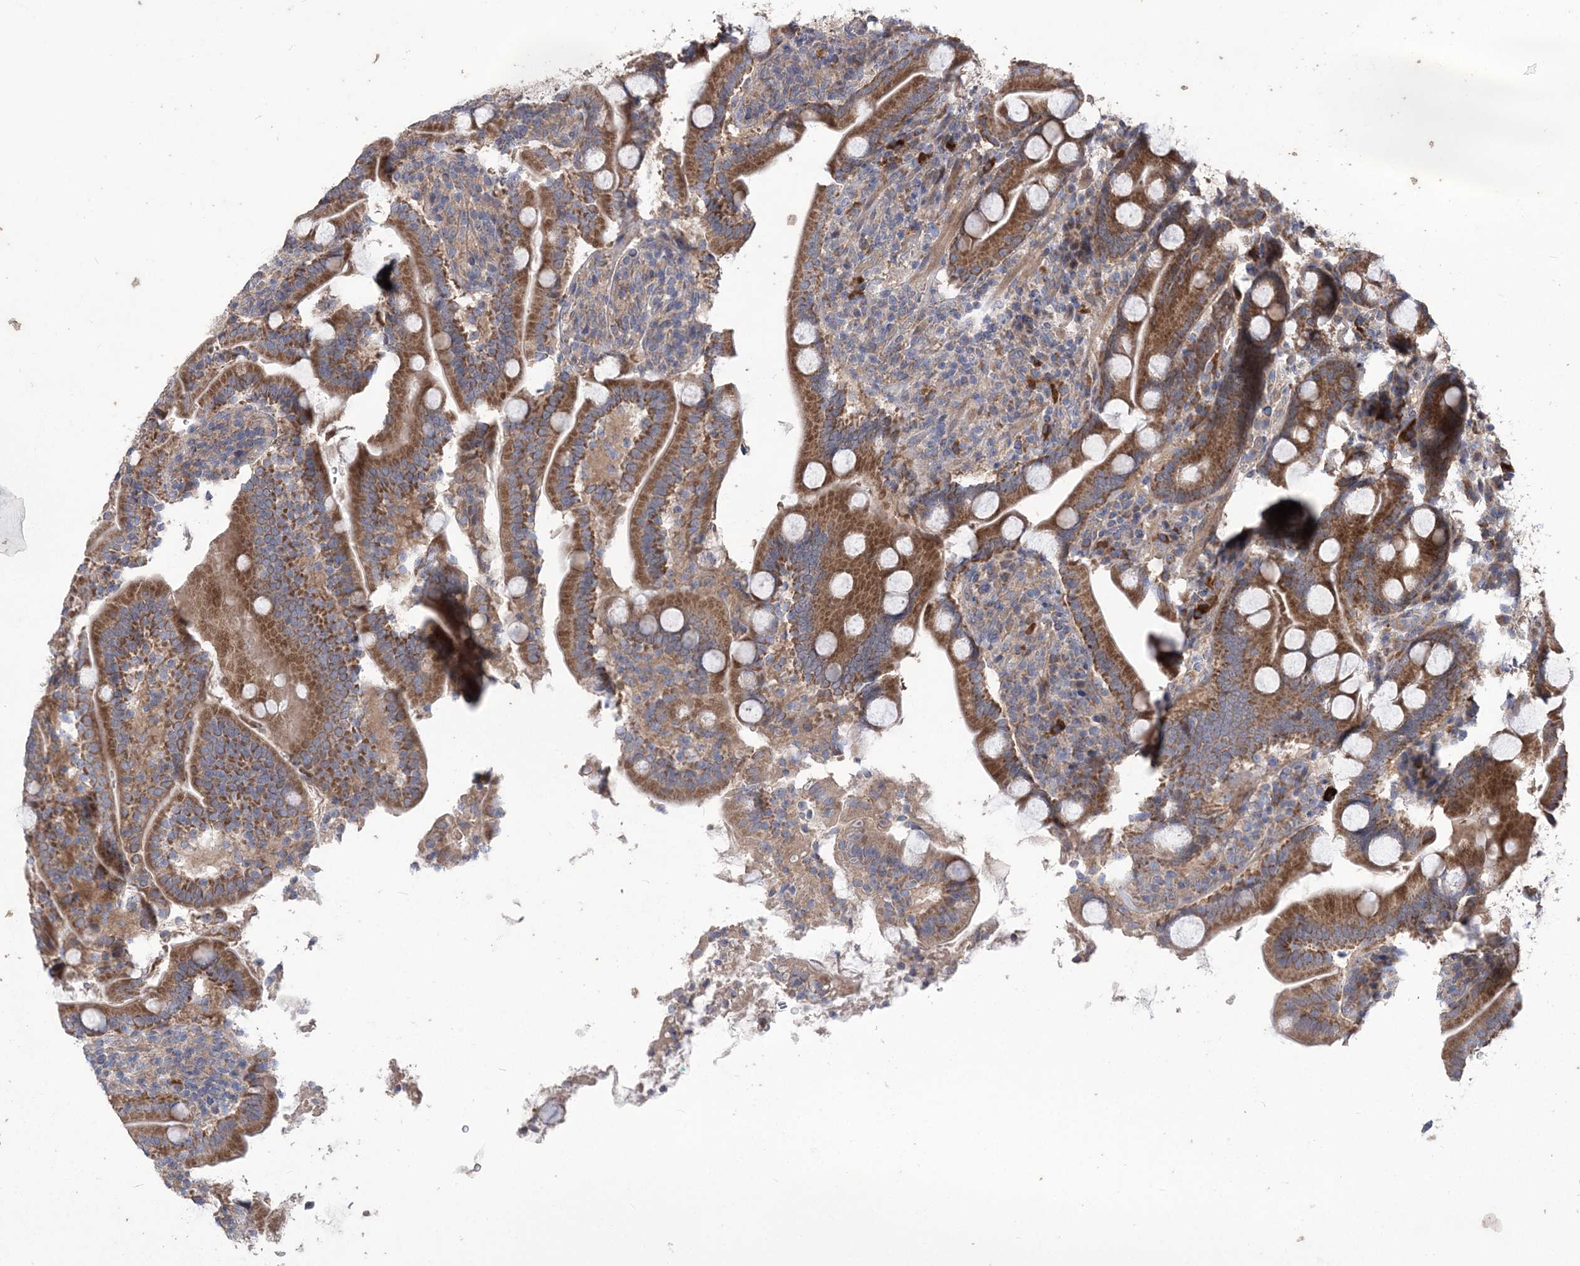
{"staining": {"intensity": "moderate", "quantity": ">75%", "location": "cytoplasmic/membranous"}, "tissue": "duodenum", "cell_type": "Glandular cells", "image_type": "normal", "snomed": [{"axis": "morphology", "description": "Normal tissue, NOS"}, {"axis": "topography", "description": "Duodenum"}], "caption": "The immunohistochemical stain shows moderate cytoplasmic/membranous positivity in glandular cells of normal duodenum.", "gene": "MTRF1L", "patient": {"sex": "male", "age": 35}}